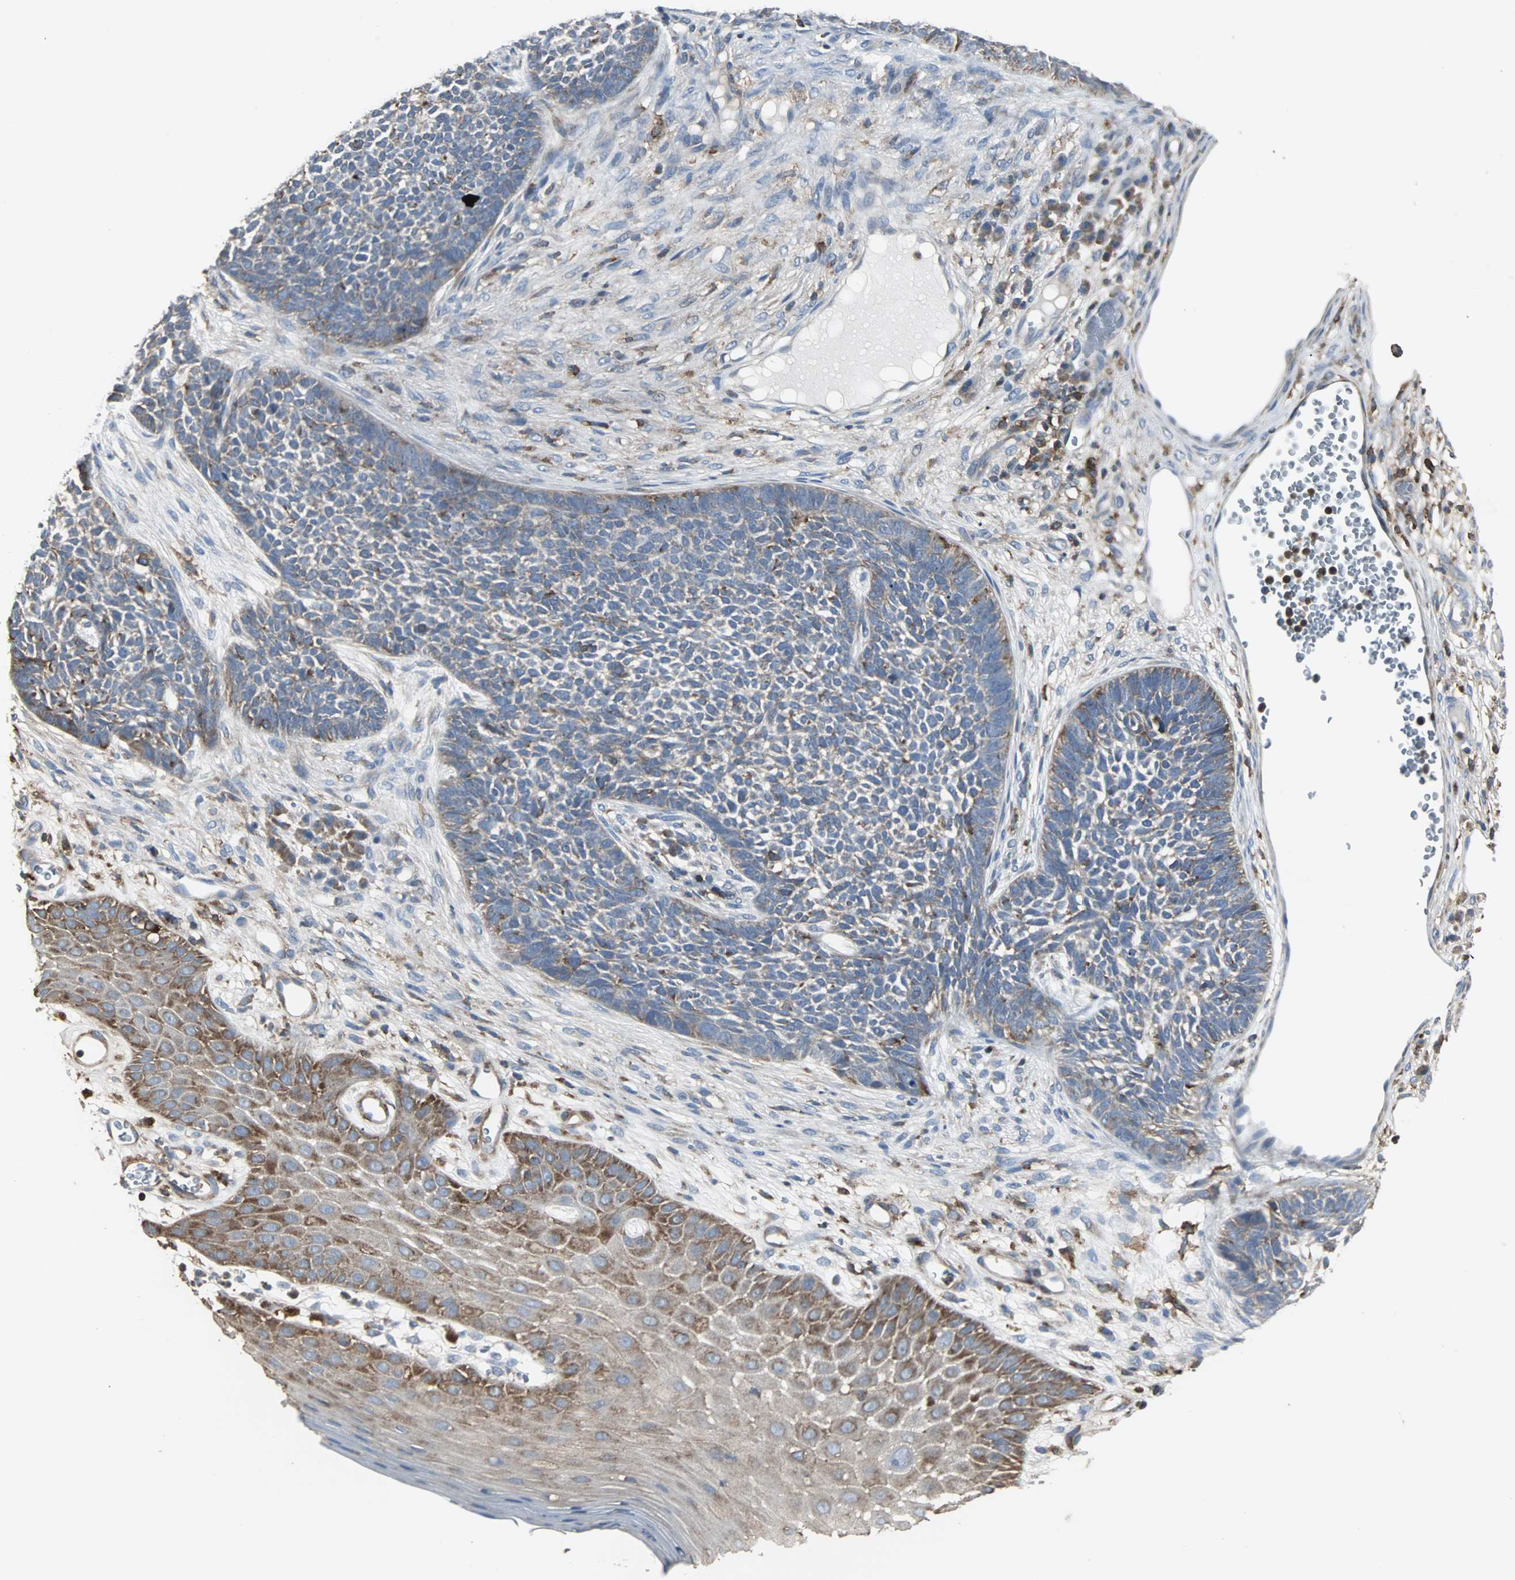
{"staining": {"intensity": "moderate", "quantity": "<25%", "location": "cytoplasmic/membranous"}, "tissue": "skin cancer", "cell_type": "Tumor cells", "image_type": "cancer", "snomed": [{"axis": "morphology", "description": "Basal cell carcinoma"}, {"axis": "topography", "description": "Skin"}], "caption": "Basal cell carcinoma (skin) stained with immunohistochemistry reveals moderate cytoplasmic/membranous expression in about <25% of tumor cells.", "gene": "LRRFIP1", "patient": {"sex": "female", "age": 84}}